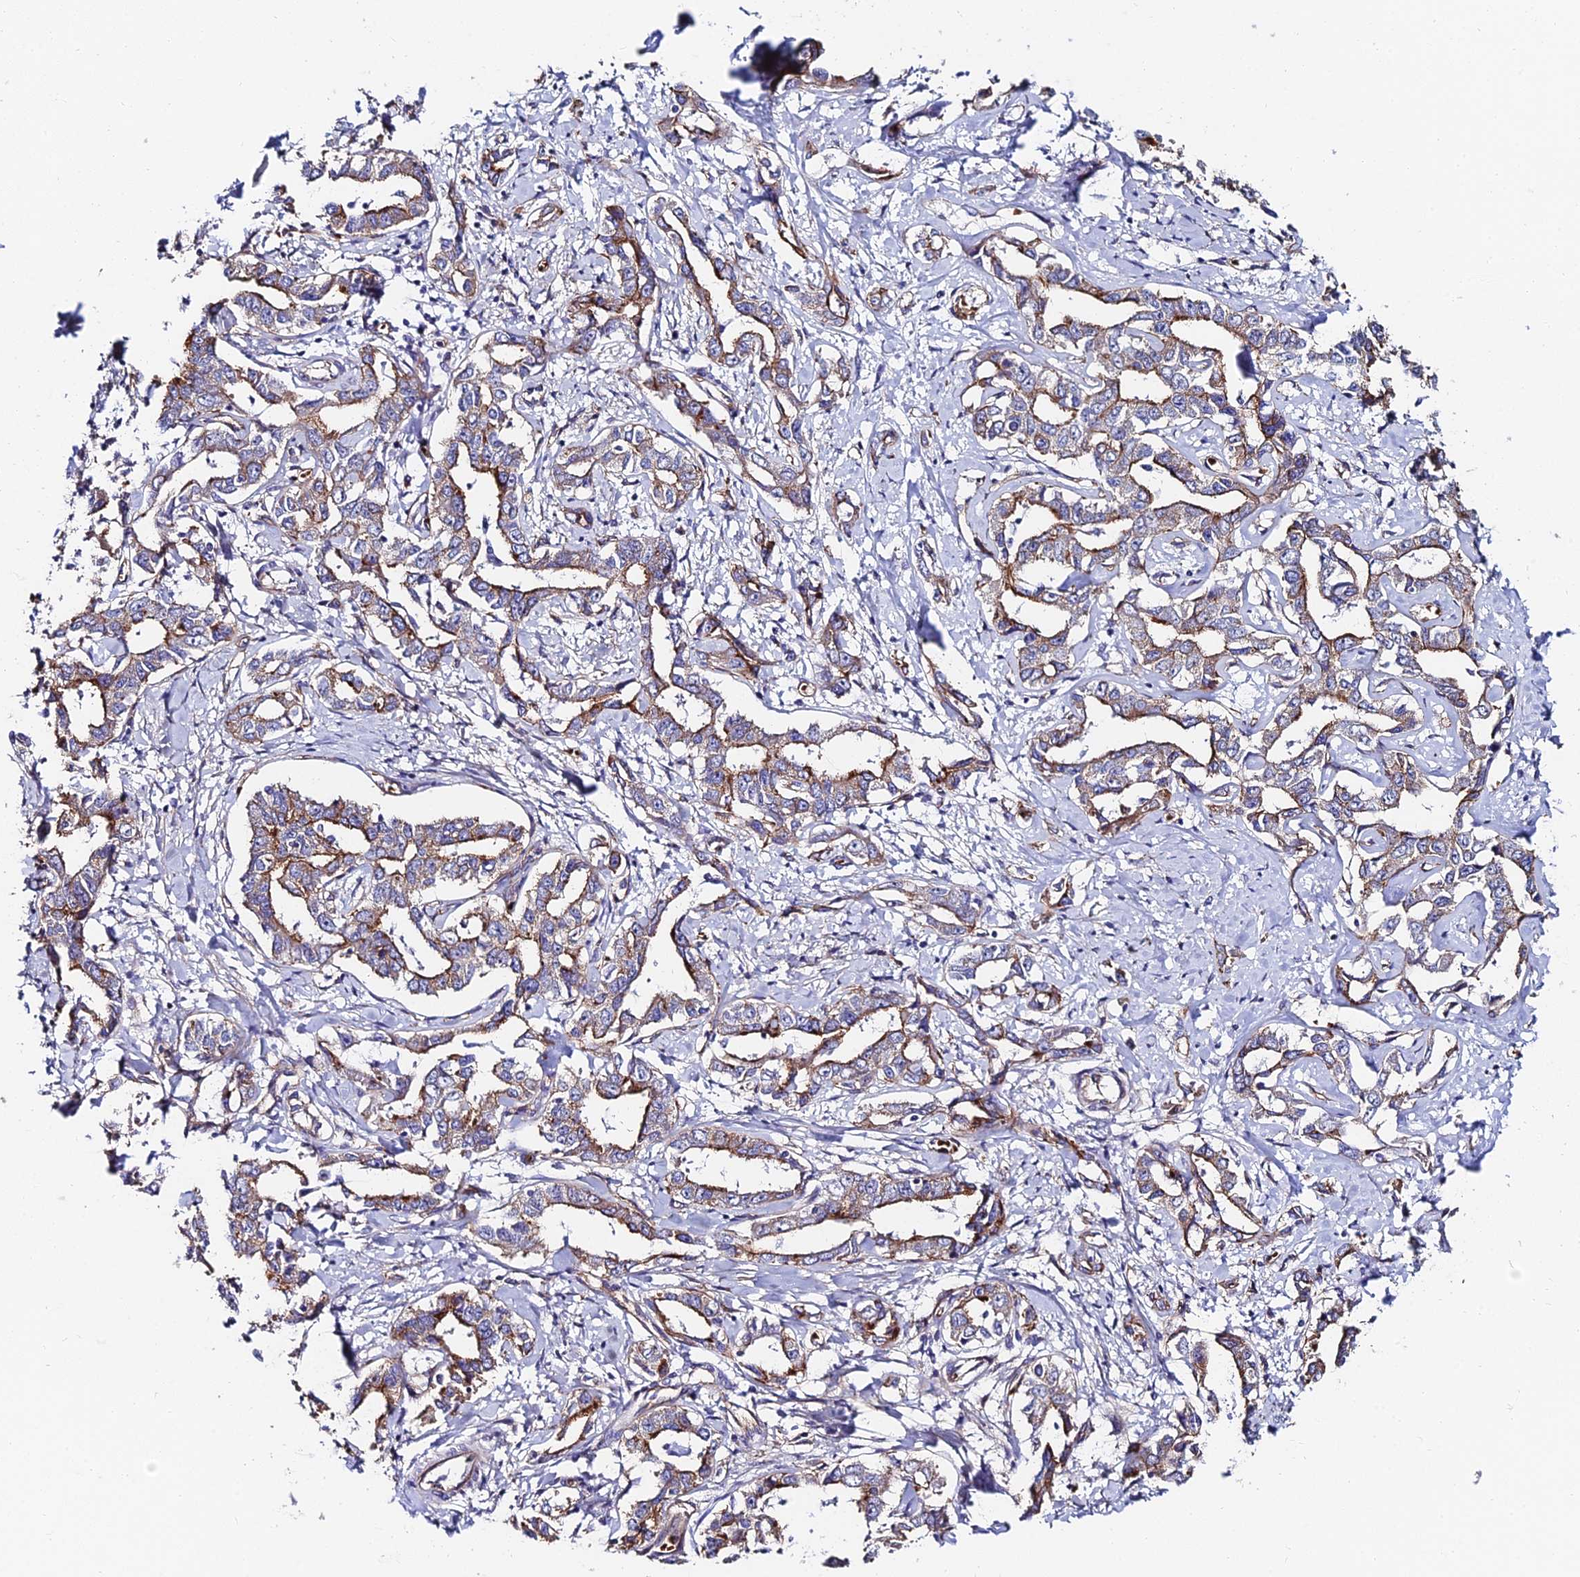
{"staining": {"intensity": "moderate", "quantity": ">75%", "location": "cytoplasmic/membranous"}, "tissue": "liver cancer", "cell_type": "Tumor cells", "image_type": "cancer", "snomed": [{"axis": "morphology", "description": "Cholangiocarcinoma"}, {"axis": "topography", "description": "Liver"}], "caption": "This histopathology image displays immunohistochemistry (IHC) staining of liver cholangiocarcinoma, with medium moderate cytoplasmic/membranous expression in about >75% of tumor cells.", "gene": "ADGRF3", "patient": {"sex": "male", "age": 59}}